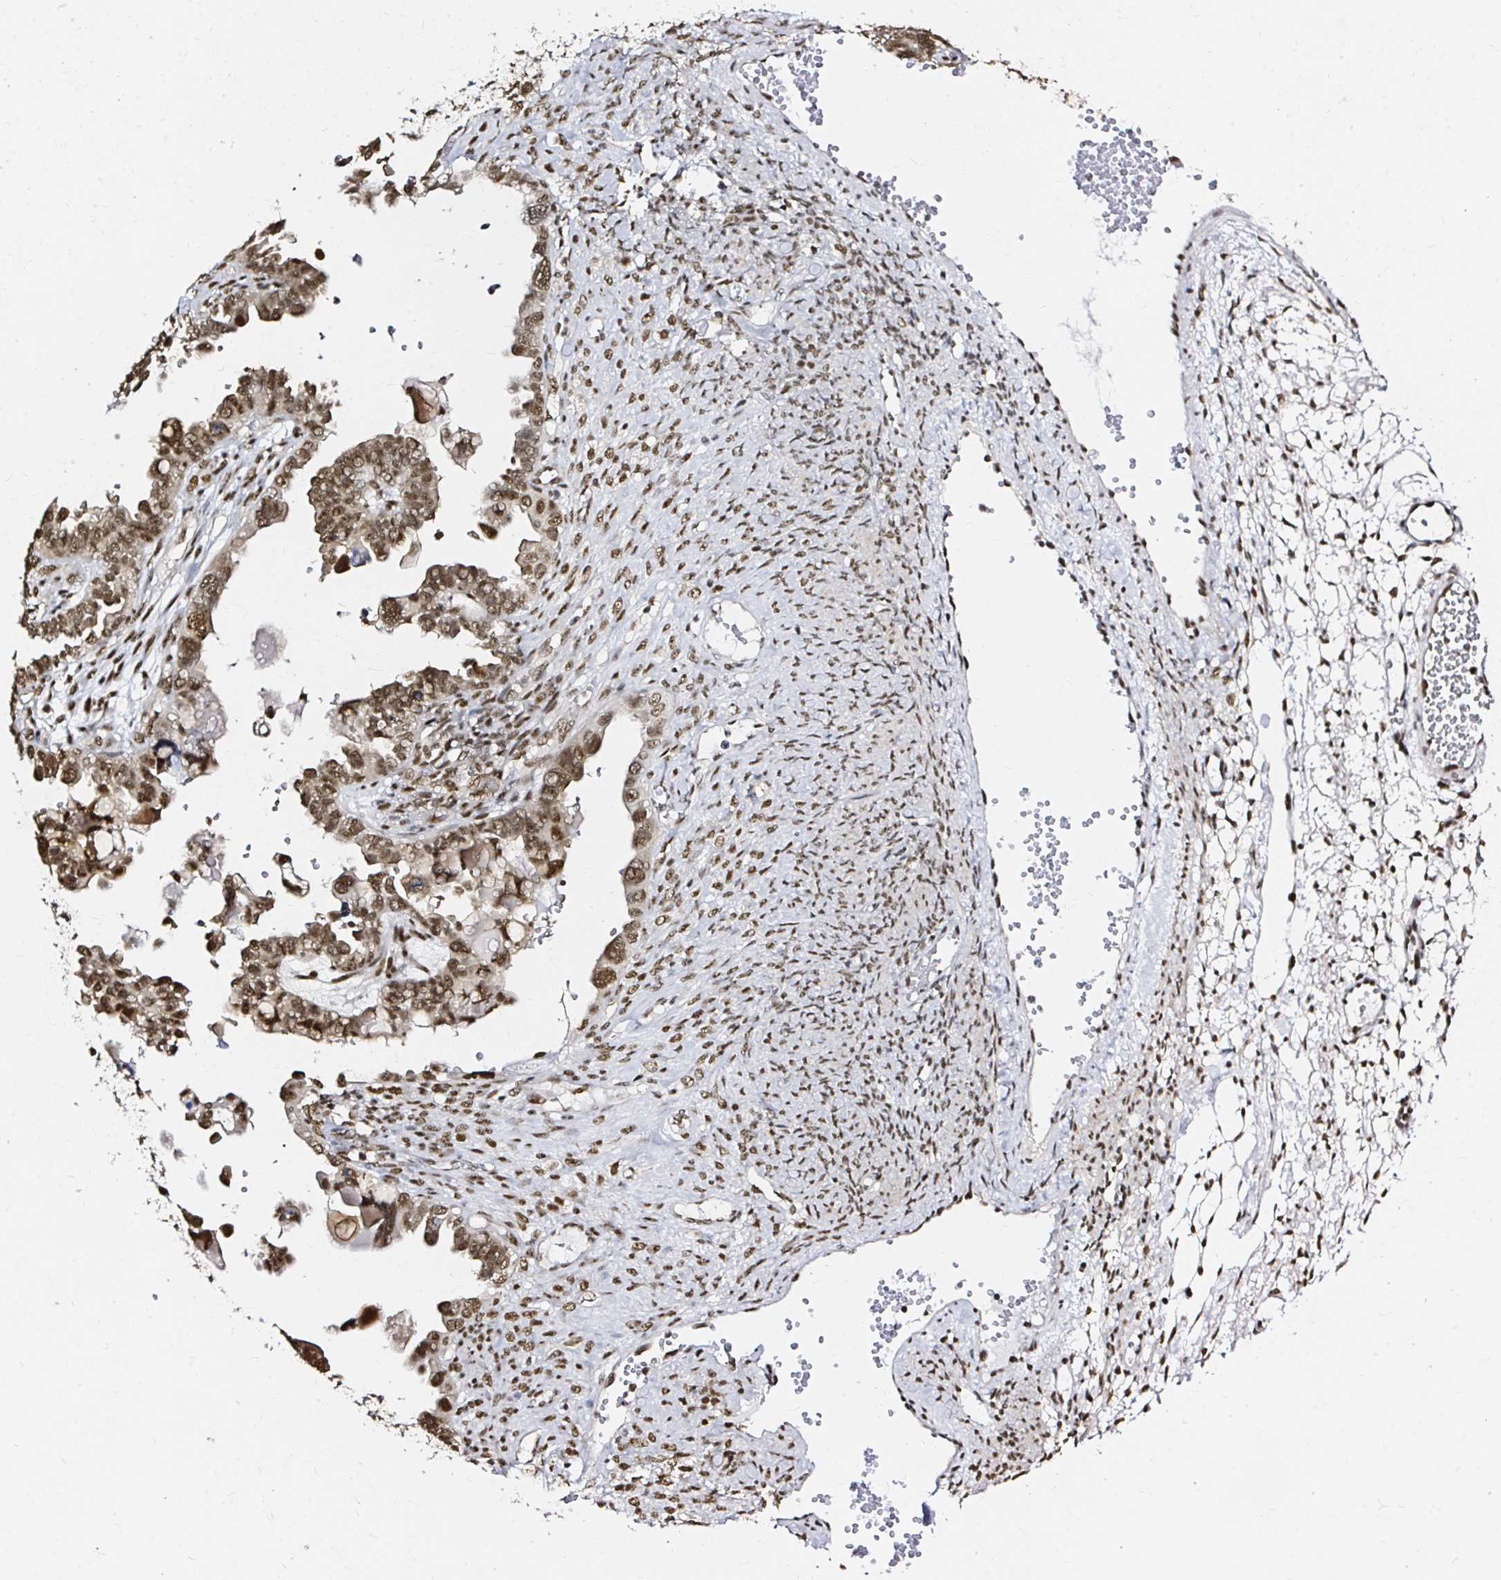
{"staining": {"intensity": "moderate", "quantity": ">75%", "location": "nuclear"}, "tissue": "ovarian cancer", "cell_type": "Tumor cells", "image_type": "cancer", "snomed": [{"axis": "morphology", "description": "Cystadenocarcinoma, serous, NOS"}, {"axis": "topography", "description": "Ovary"}], "caption": "Immunohistochemistry photomicrograph of neoplastic tissue: human ovarian serous cystadenocarcinoma stained using immunohistochemistry (IHC) displays medium levels of moderate protein expression localized specifically in the nuclear of tumor cells, appearing as a nuclear brown color.", "gene": "SNRPC", "patient": {"sex": "female", "age": 51}}